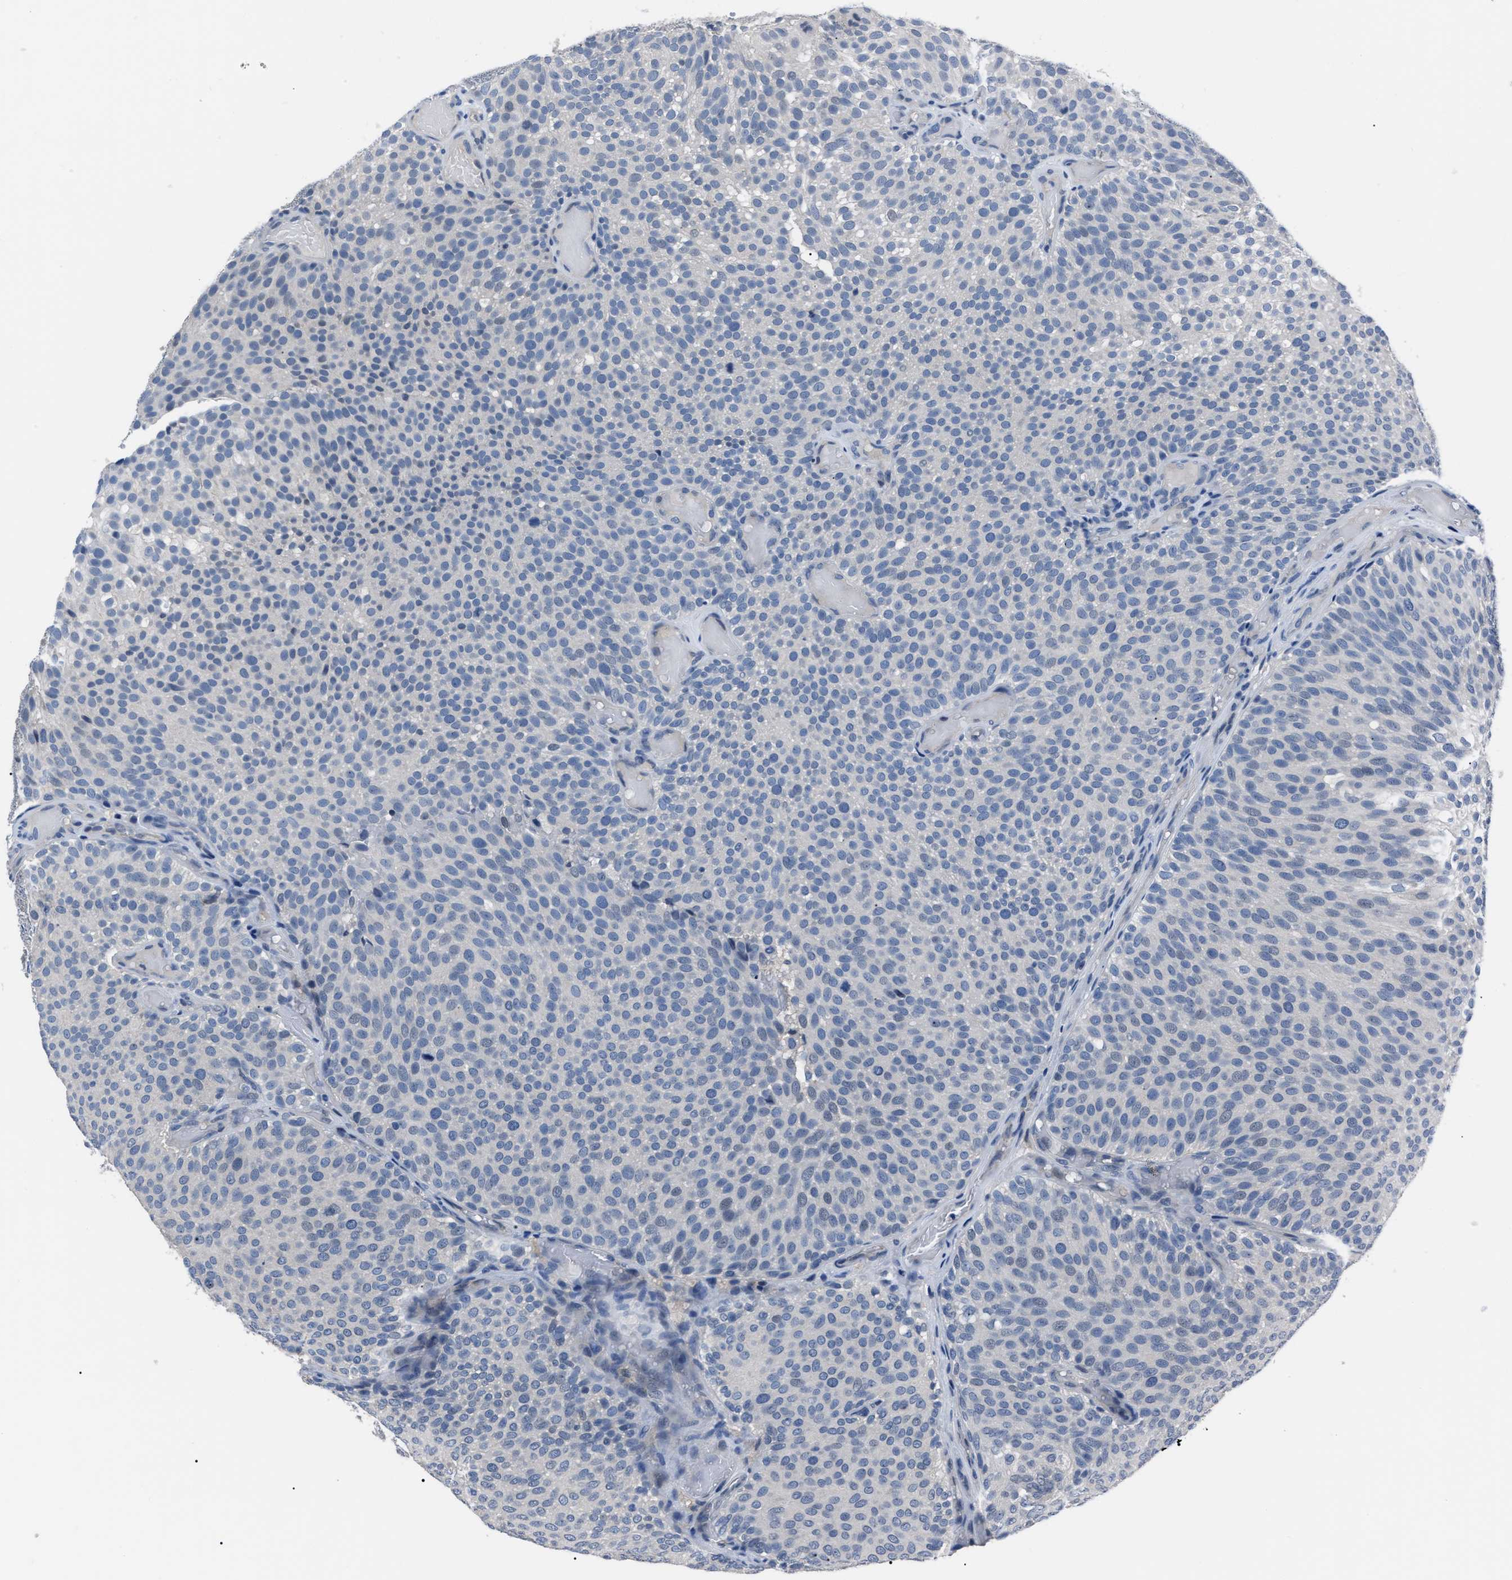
{"staining": {"intensity": "negative", "quantity": "none", "location": "none"}, "tissue": "urothelial cancer", "cell_type": "Tumor cells", "image_type": "cancer", "snomed": [{"axis": "morphology", "description": "Urothelial carcinoma, Low grade"}, {"axis": "topography", "description": "Urinary bladder"}], "caption": "A photomicrograph of human urothelial cancer is negative for staining in tumor cells.", "gene": "LRWD1", "patient": {"sex": "male", "age": 78}}